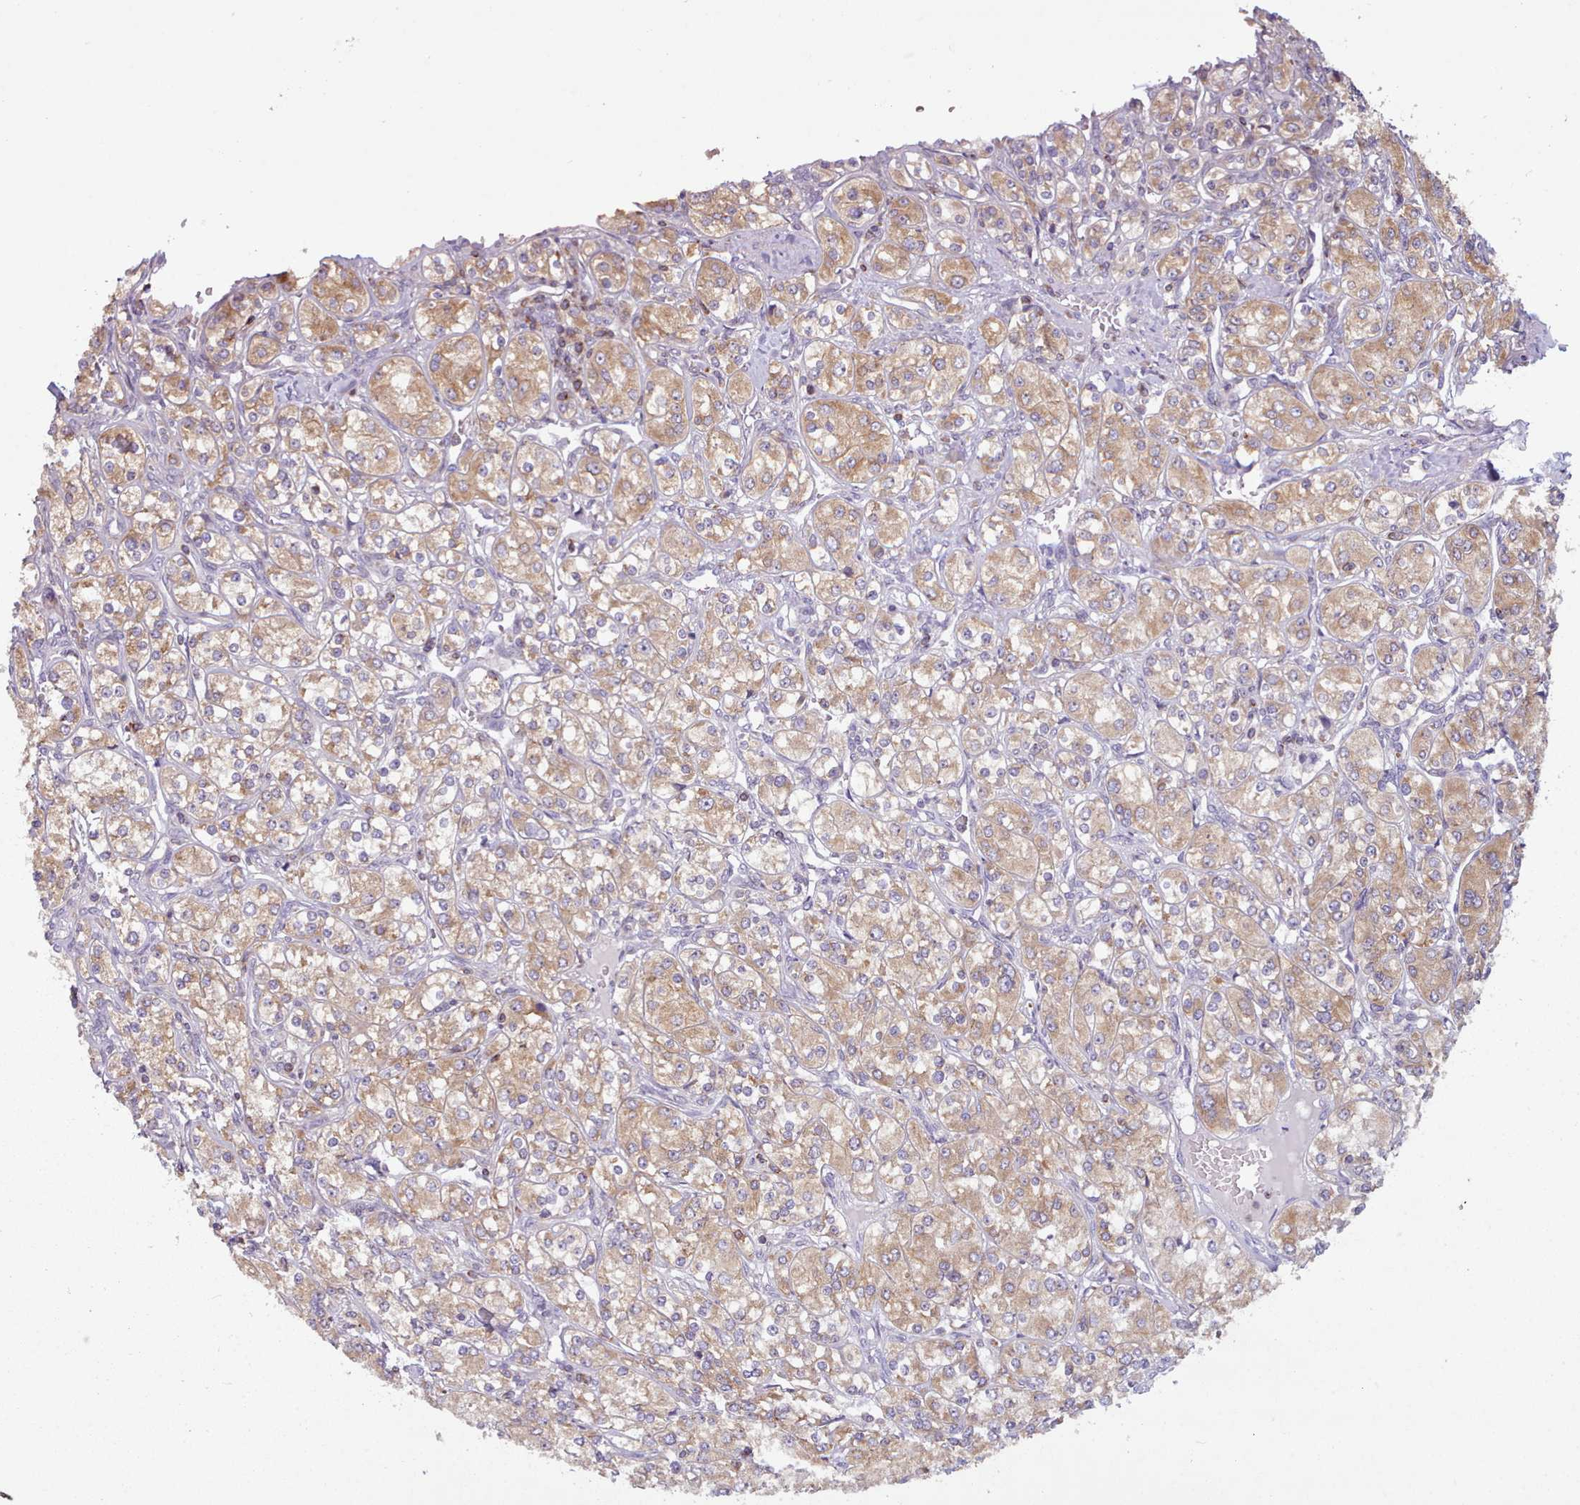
{"staining": {"intensity": "weak", "quantity": ">75%", "location": "cytoplasmic/membranous"}, "tissue": "renal cancer", "cell_type": "Tumor cells", "image_type": "cancer", "snomed": [{"axis": "morphology", "description": "Adenocarcinoma, NOS"}, {"axis": "topography", "description": "Kidney"}], "caption": "Brown immunohistochemical staining in renal cancer (adenocarcinoma) exhibits weak cytoplasmic/membranous staining in approximately >75% of tumor cells.", "gene": "CRYBG1", "patient": {"sex": "male", "age": 77}}